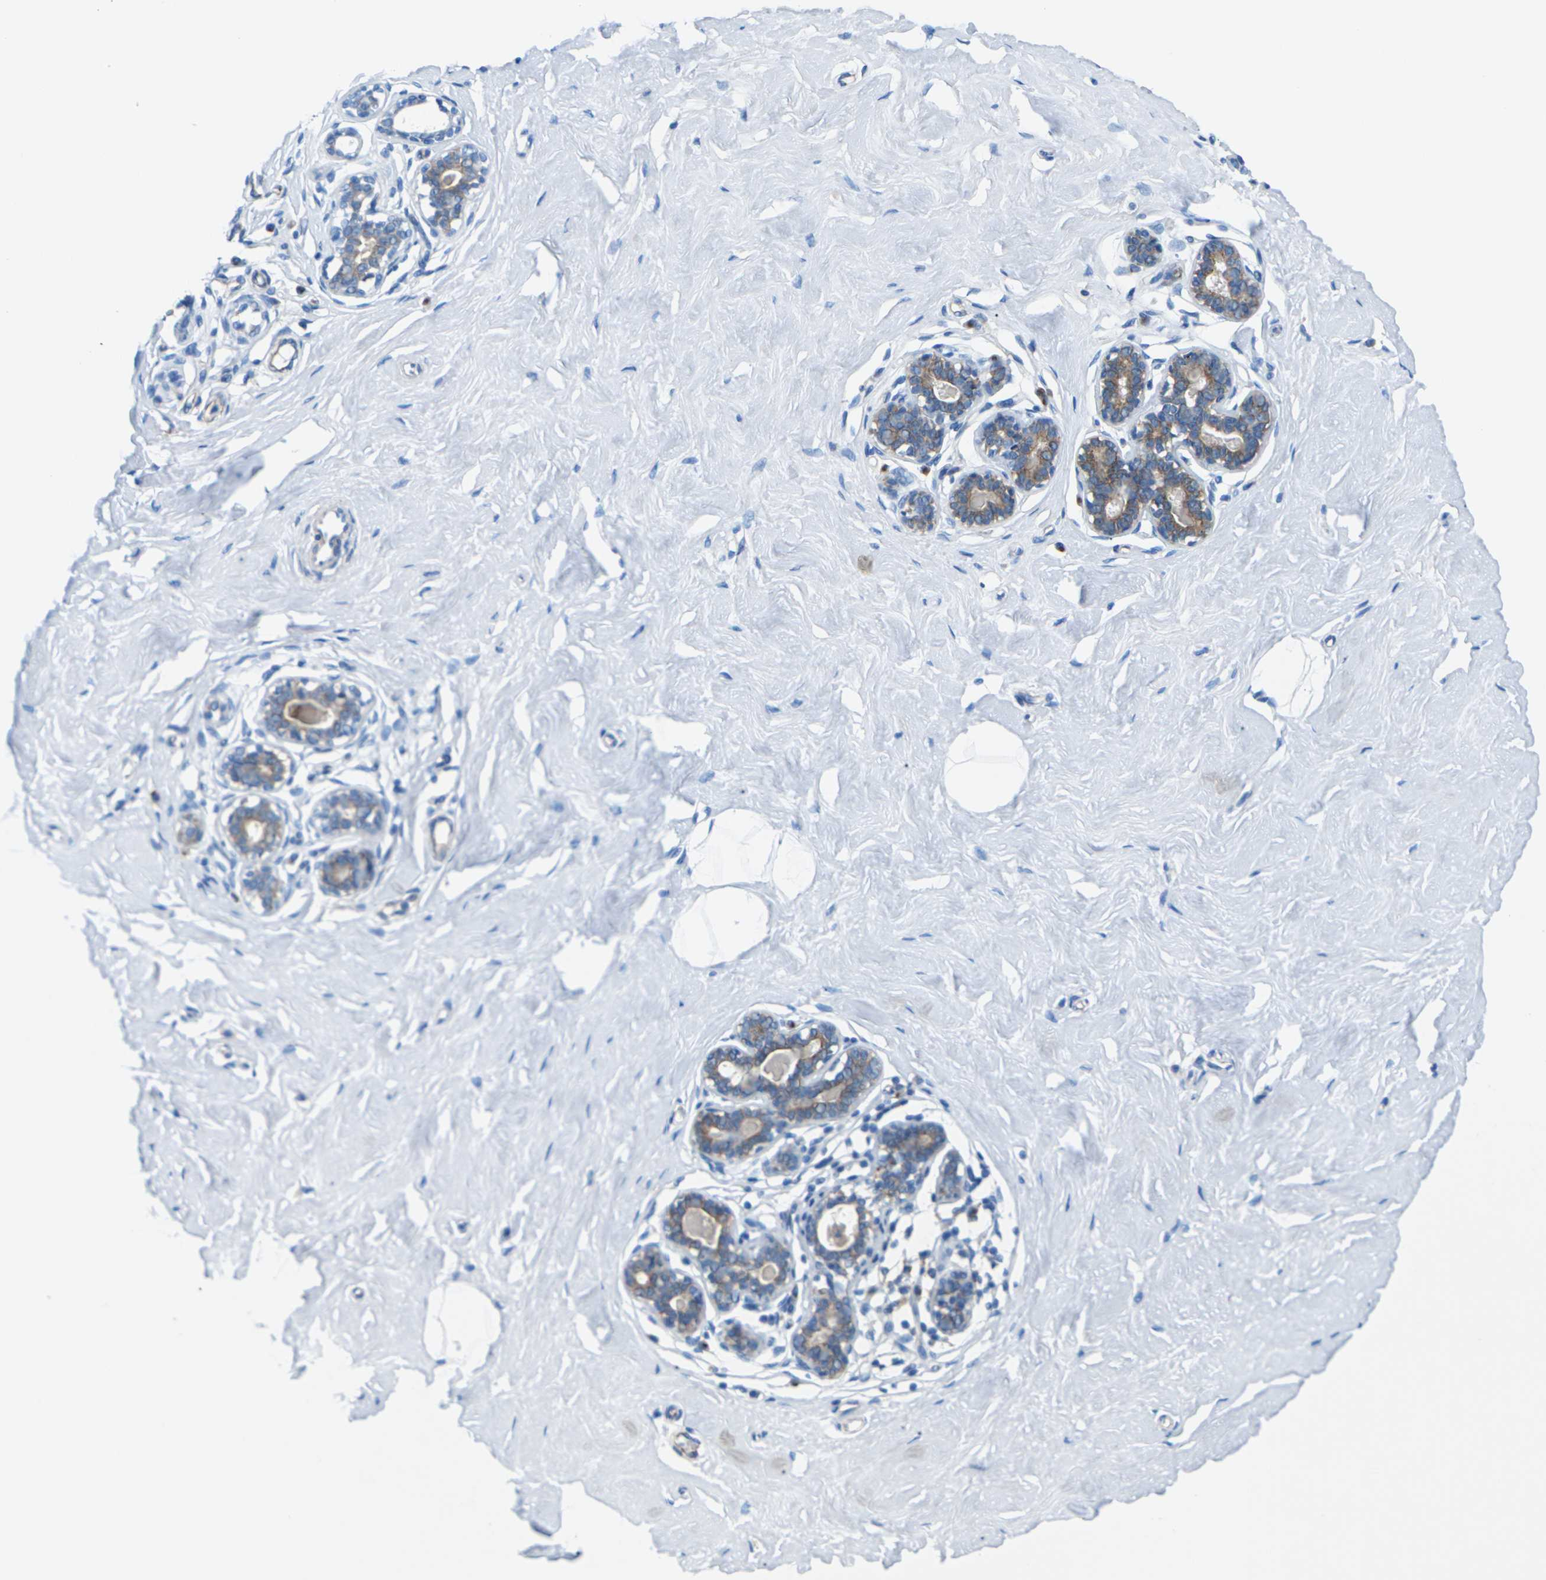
{"staining": {"intensity": "negative", "quantity": "none", "location": "none"}, "tissue": "breast", "cell_type": "Adipocytes", "image_type": "normal", "snomed": [{"axis": "morphology", "description": "Normal tissue, NOS"}, {"axis": "topography", "description": "Breast"}], "caption": "Immunohistochemistry histopathology image of normal breast: breast stained with DAB demonstrates no significant protein positivity in adipocytes. Brightfield microscopy of immunohistochemistry stained with DAB (3,3'-diaminobenzidine) (brown) and hematoxylin (blue), captured at high magnification.", "gene": "SYNGR2", "patient": {"sex": "female", "age": 23}}